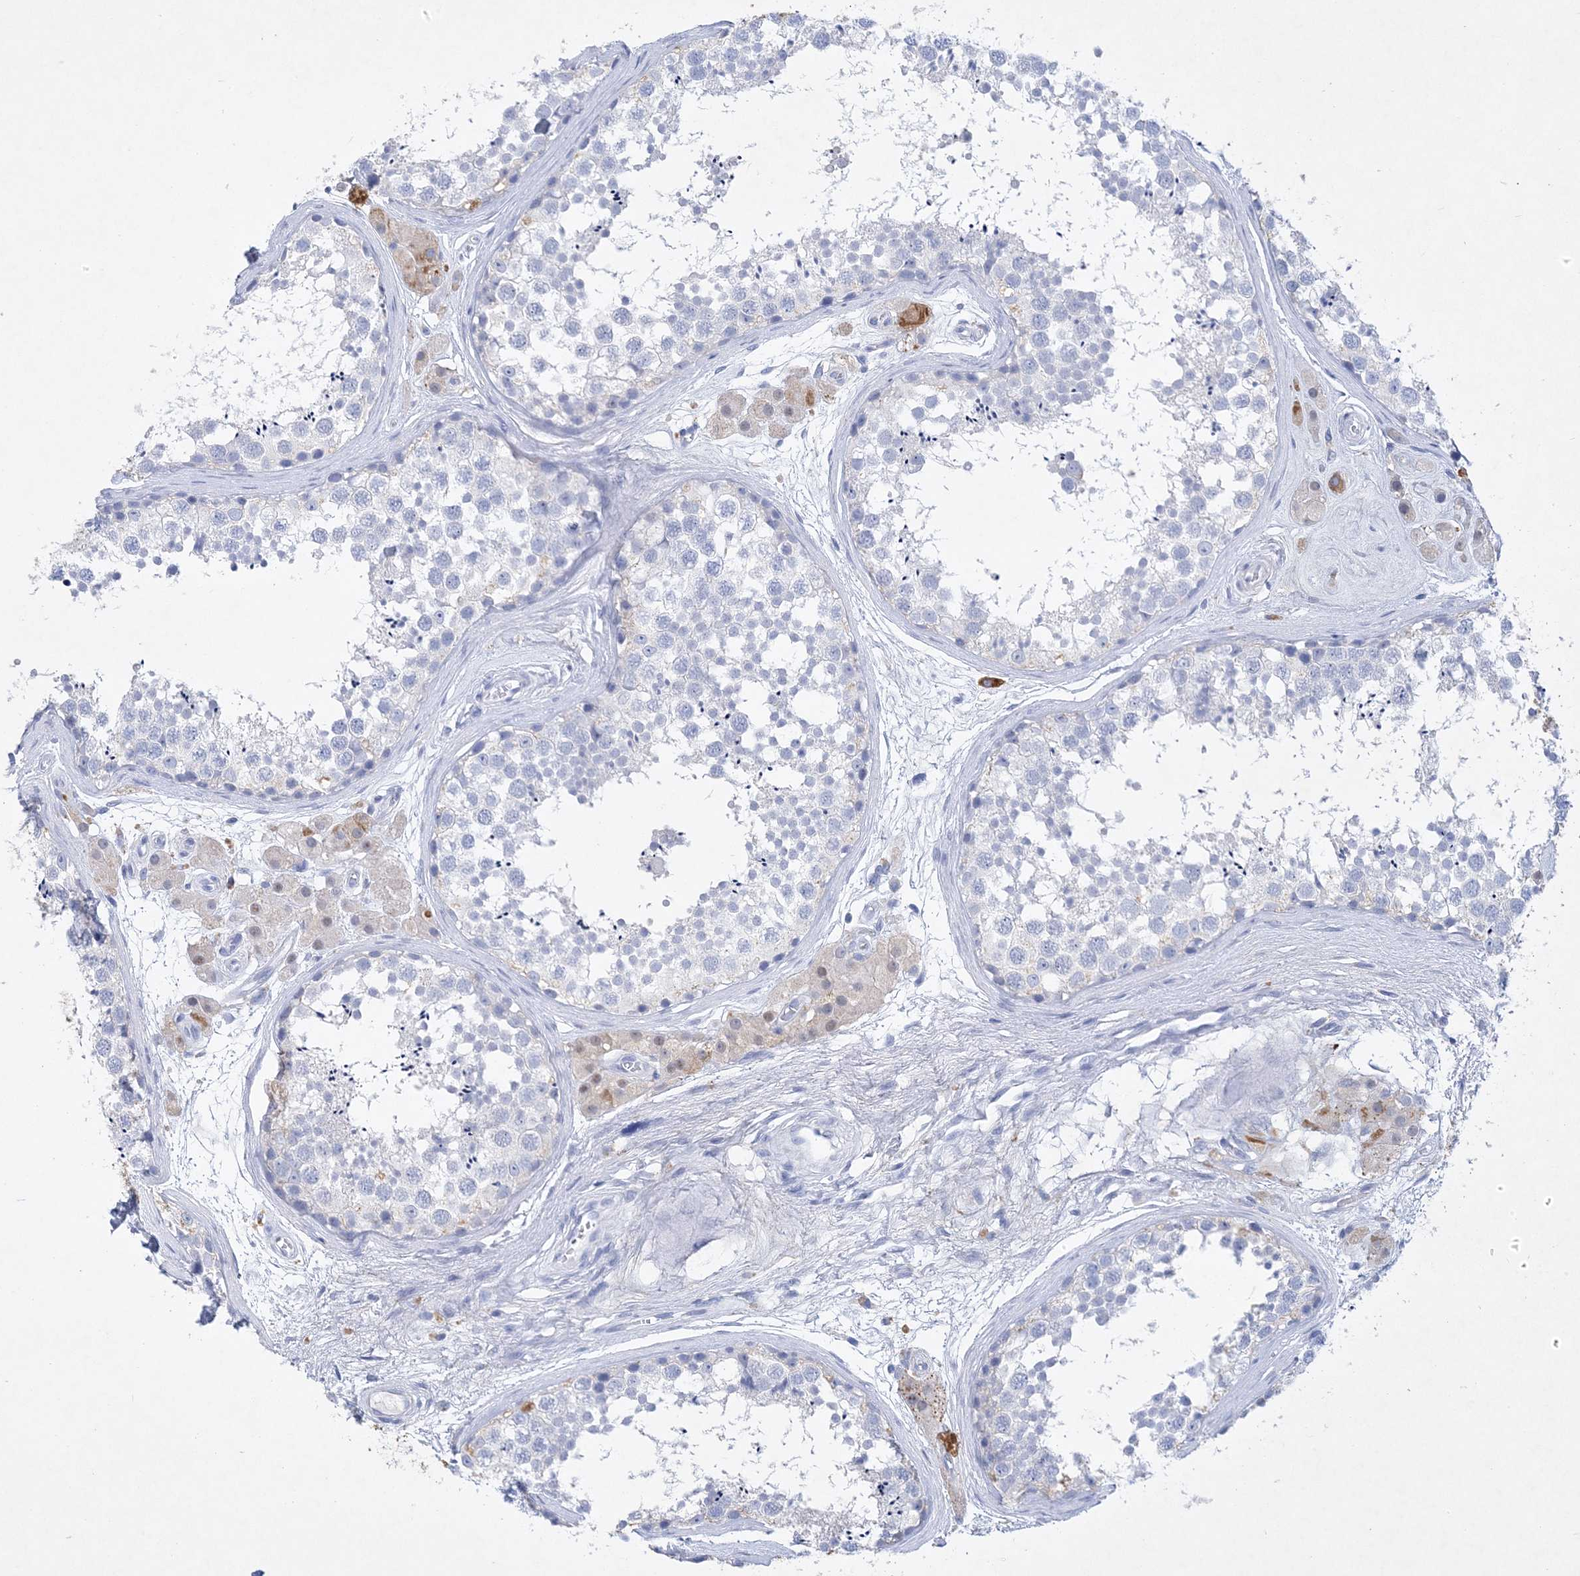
{"staining": {"intensity": "negative", "quantity": "none", "location": "none"}, "tissue": "testis", "cell_type": "Cells in seminiferous ducts", "image_type": "normal", "snomed": [{"axis": "morphology", "description": "Normal tissue, NOS"}, {"axis": "topography", "description": "Testis"}], "caption": "Testis stained for a protein using immunohistochemistry (IHC) reveals no expression cells in seminiferous ducts.", "gene": "COPS8", "patient": {"sex": "male", "age": 56}}